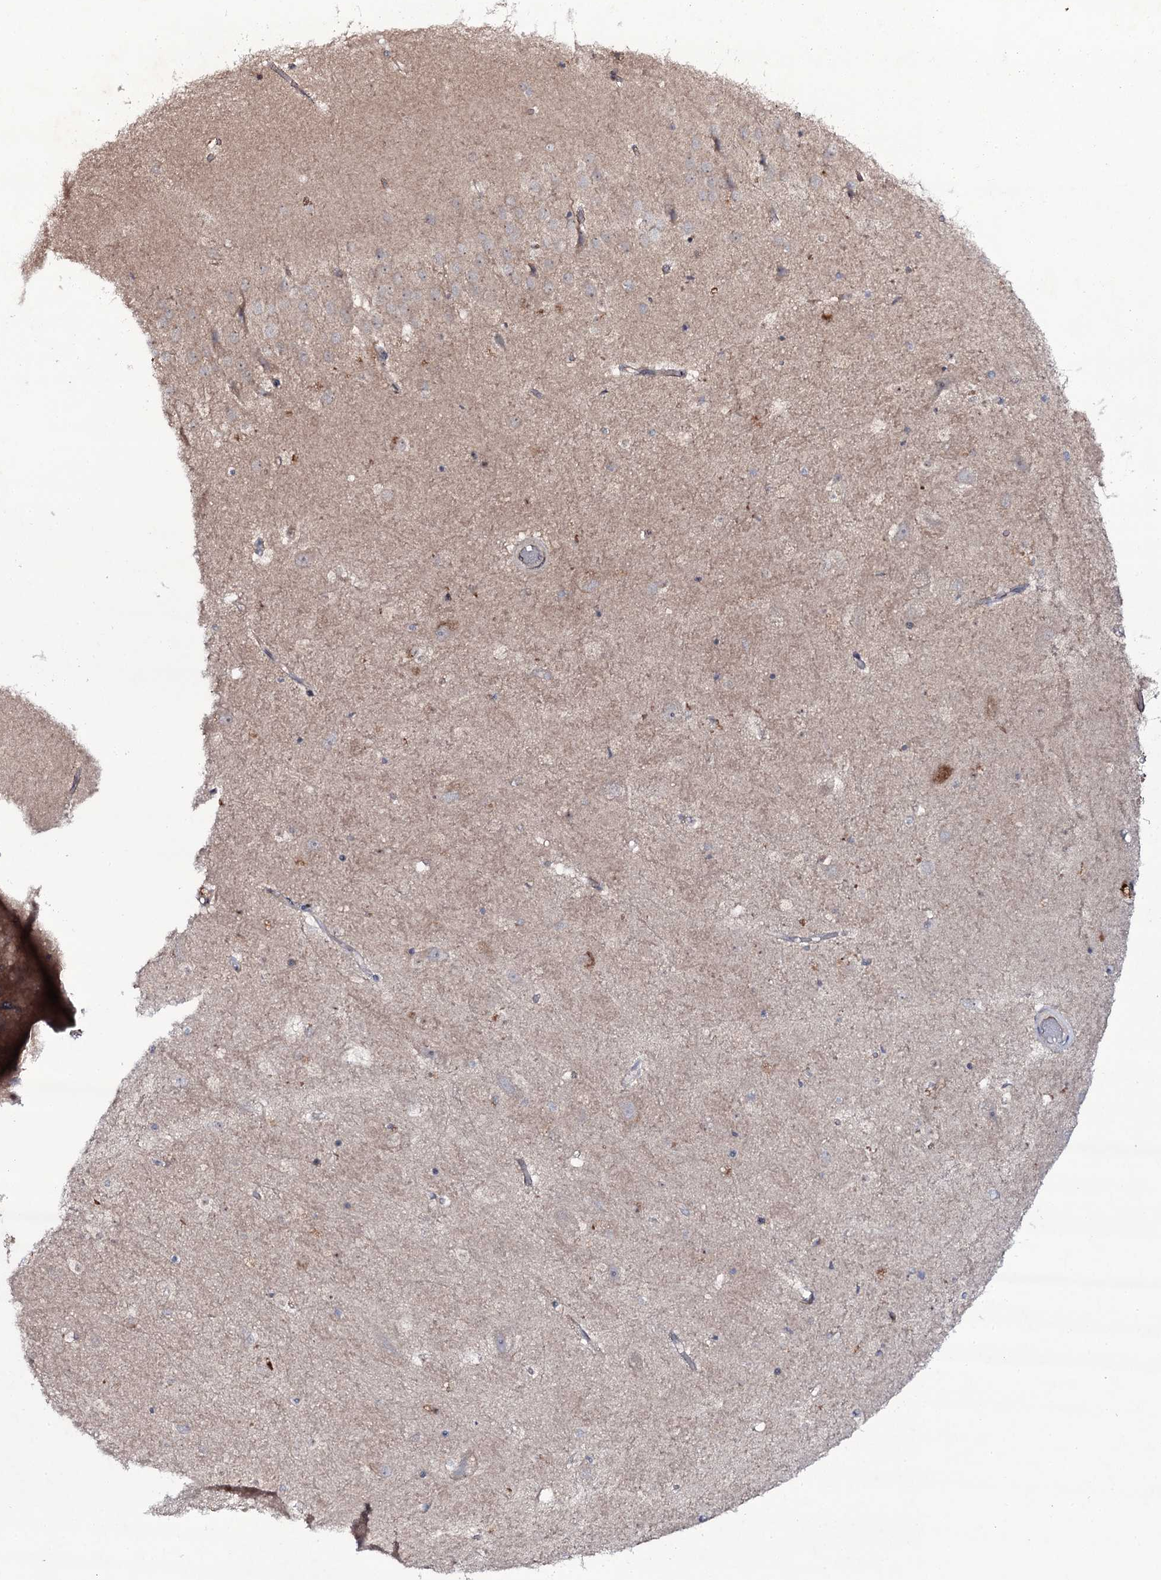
{"staining": {"intensity": "negative", "quantity": "none", "location": "none"}, "tissue": "hippocampus", "cell_type": "Glial cells", "image_type": "normal", "snomed": [{"axis": "morphology", "description": "Normal tissue, NOS"}, {"axis": "topography", "description": "Hippocampus"}], "caption": "DAB immunohistochemical staining of normal hippocampus displays no significant expression in glial cells.", "gene": "SNAP23", "patient": {"sex": "female", "age": 52}}